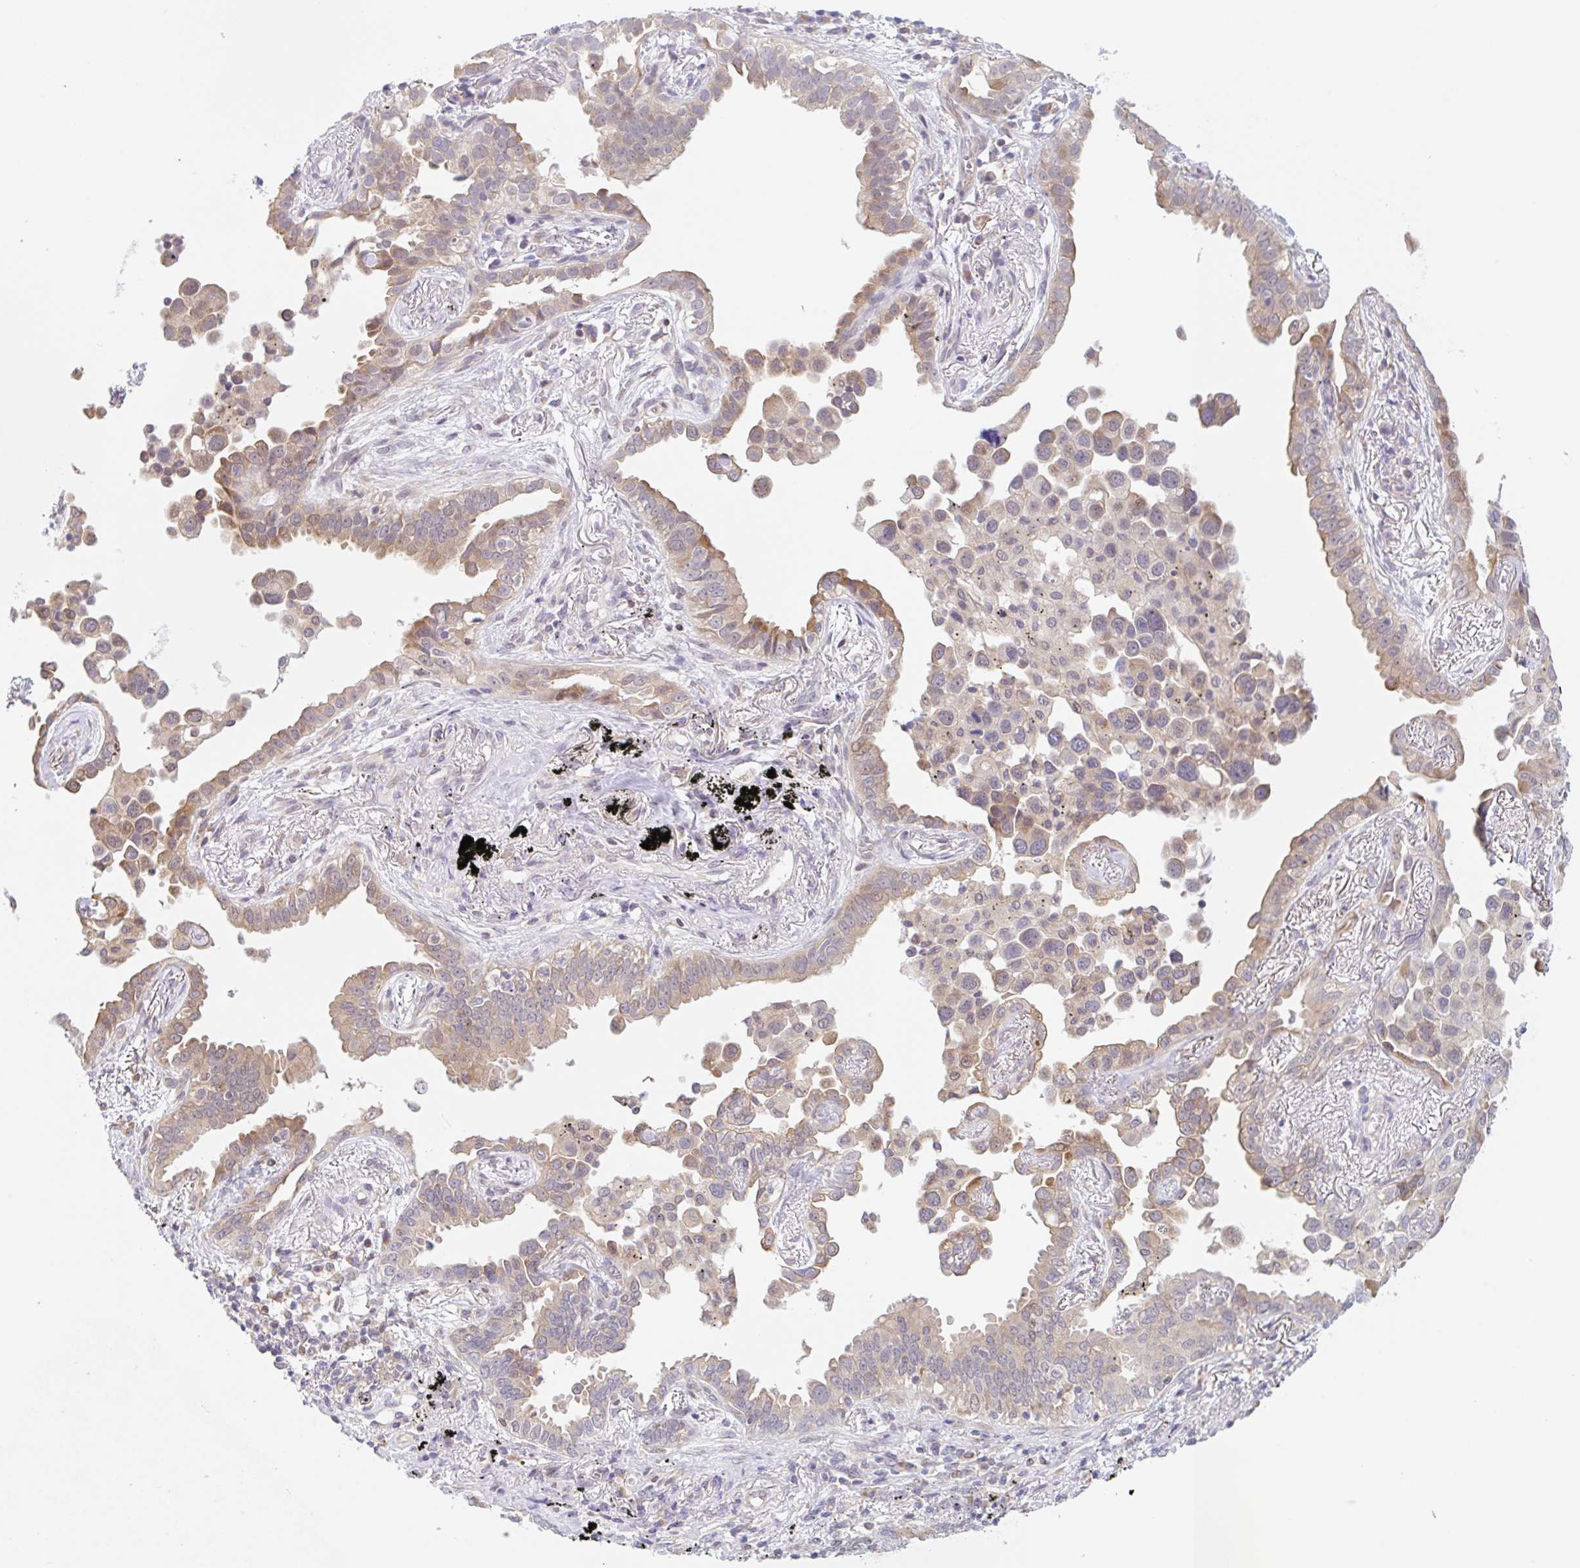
{"staining": {"intensity": "weak", "quantity": "25%-75%", "location": "cytoplasmic/membranous"}, "tissue": "lung cancer", "cell_type": "Tumor cells", "image_type": "cancer", "snomed": [{"axis": "morphology", "description": "Adenocarcinoma, NOS"}, {"axis": "topography", "description": "Lung"}], "caption": "Immunohistochemical staining of human lung cancer (adenocarcinoma) exhibits low levels of weak cytoplasmic/membranous expression in approximately 25%-75% of tumor cells.", "gene": "TBPL2", "patient": {"sex": "male", "age": 67}}